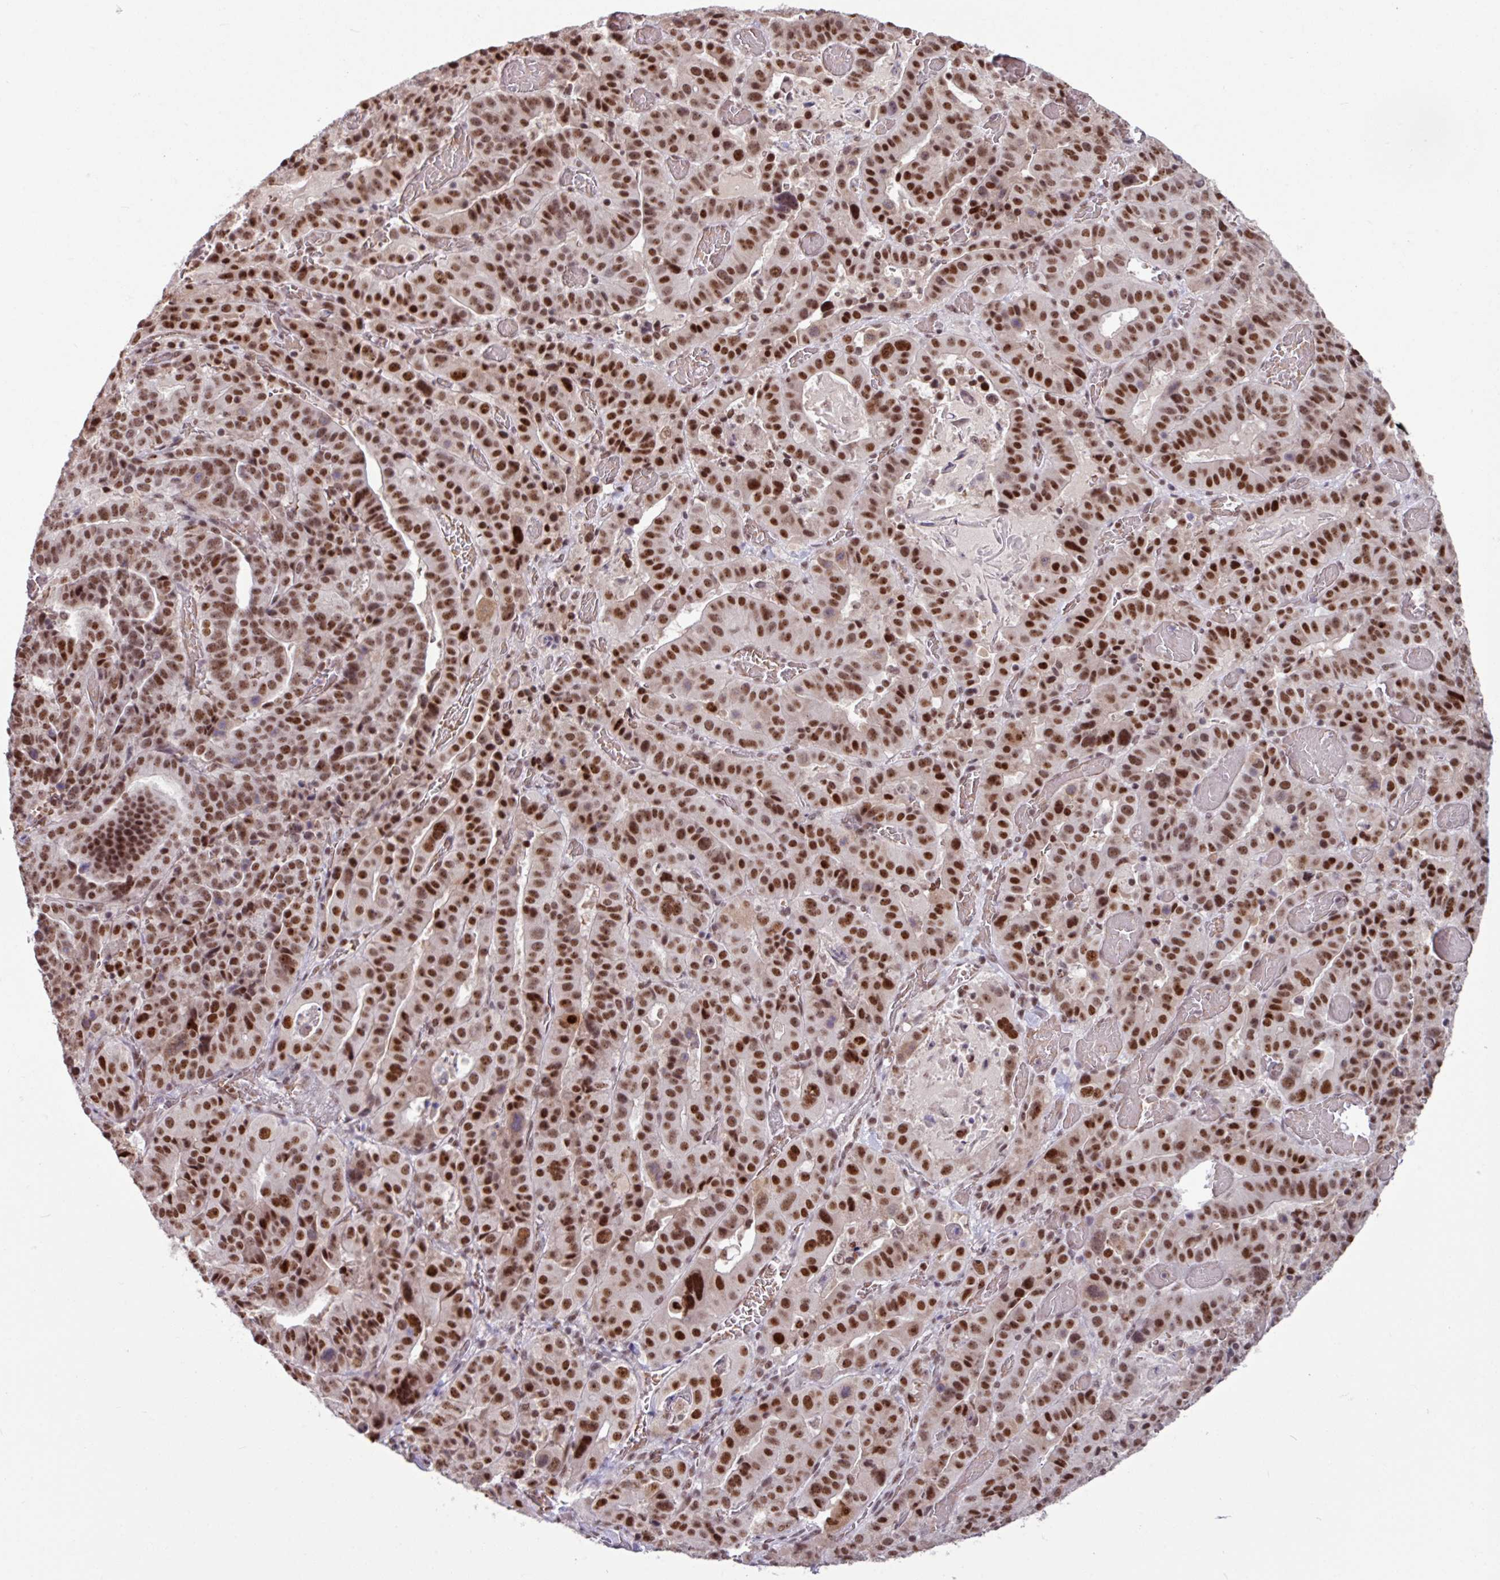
{"staining": {"intensity": "strong", "quantity": ">75%", "location": "nuclear"}, "tissue": "stomach cancer", "cell_type": "Tumor cells", "image_type": "cancer", "snomed": [{"axis": "morphology", "description": "Adenocarcinoma, NOS"}, {"axis": "topography", "description": "Stomach"}], "caption": "IHC image of human stomach adenocarcinoma stained for a protein (brown), which exhibits high levels of strong nuclear expression in approximately >75% of tumor cells.", "gene": "TDG", "patient": {"sex": "male", "age": 48}}